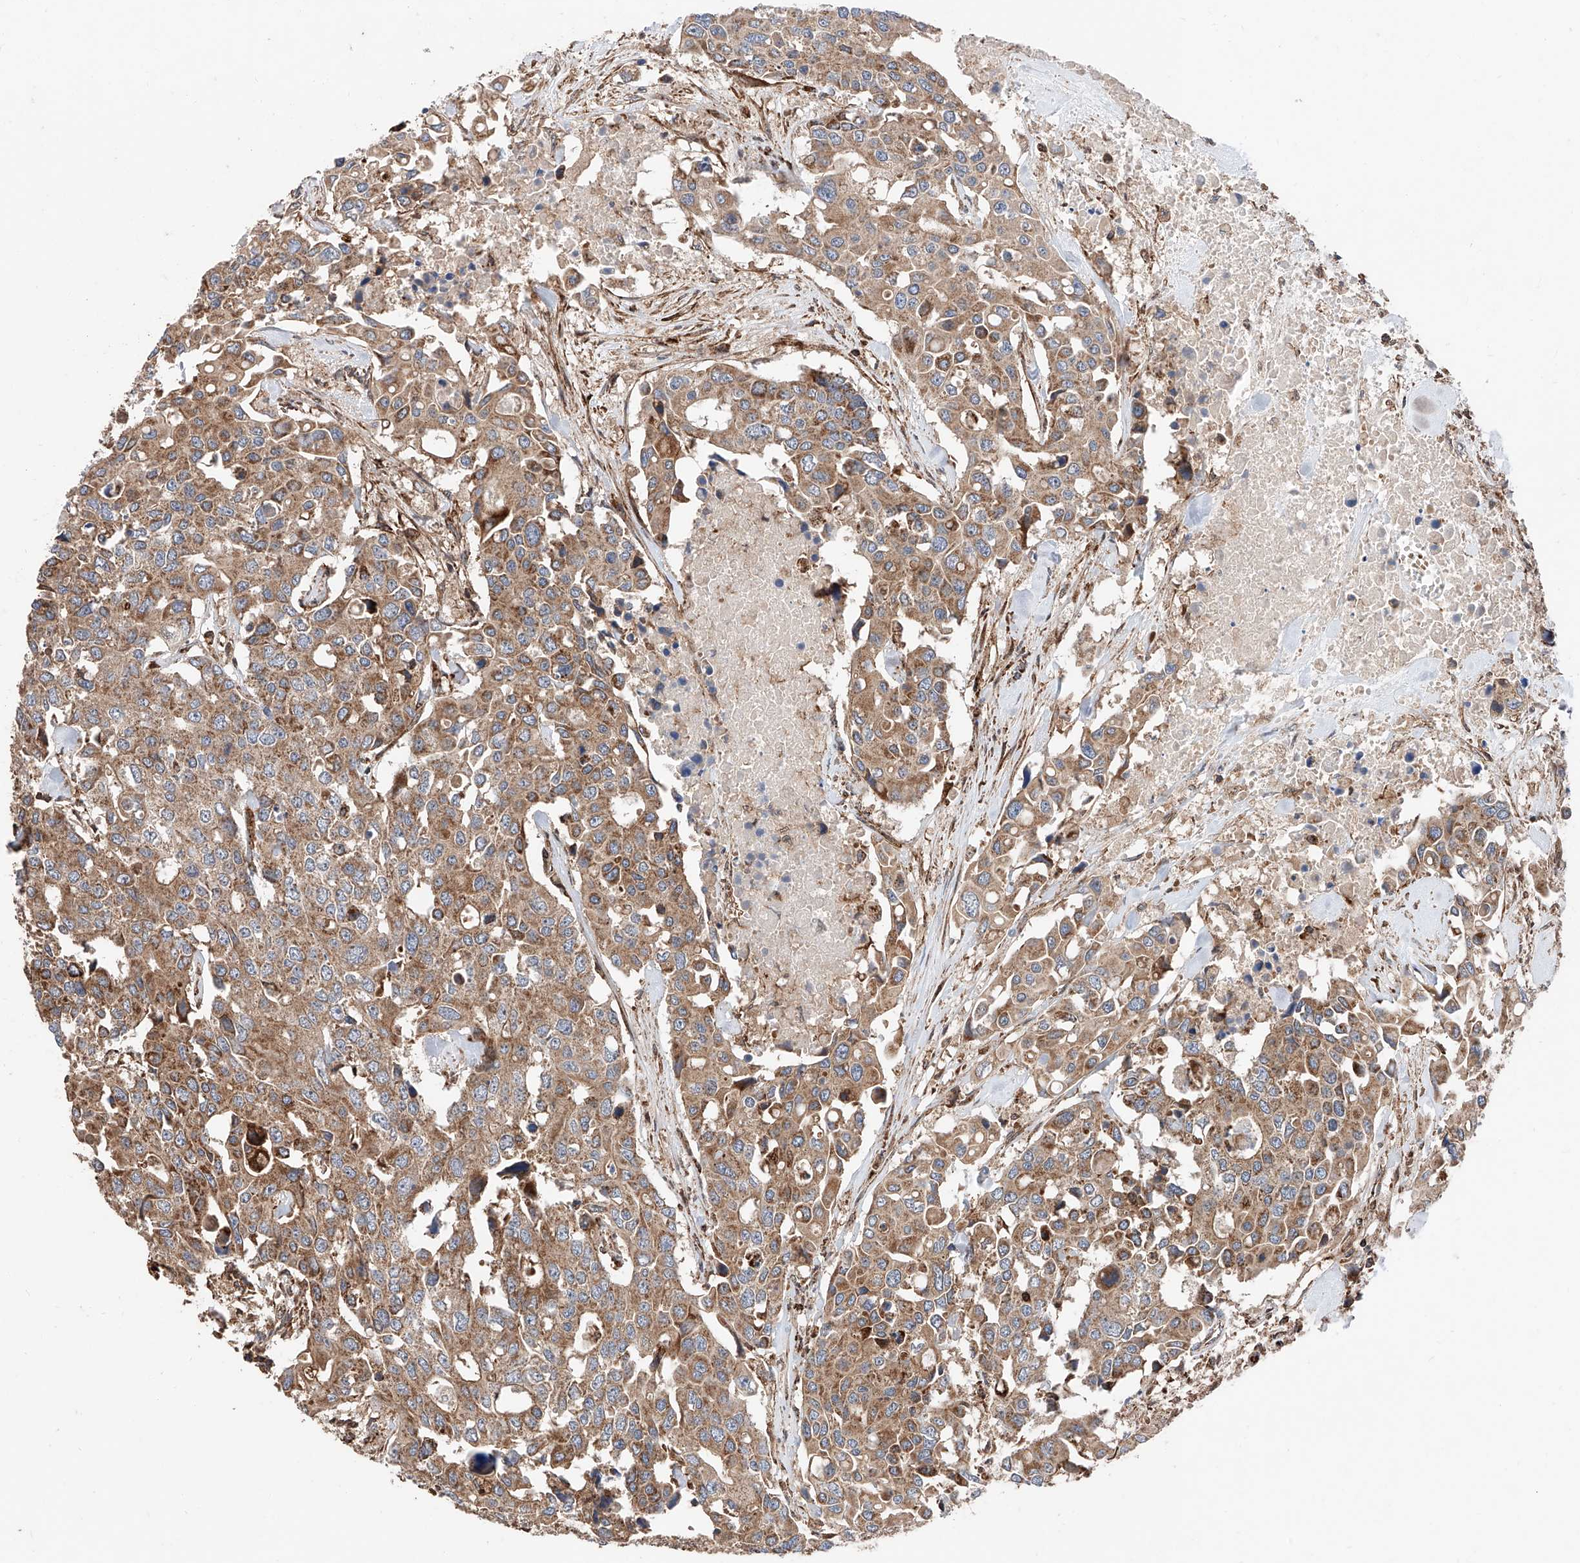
{"staining": {"intensity": "moderate", "quantity": ">75%", "location": "cytoplasmic/membranous"}, "tissue": "colorectal cancer", "cell_type": "Tumor cells", "image_type": "cancer", "snomed": [{"axis": "morphology", "description": "Adenocarcinoma, NOS"}, {"axis": "topography", "description": "Colon"}], "caption": "Immunohistochemical staining of human colorectal cancer demonstrates medium levels of moderate cytoplasmic/membranous protein staining in about >75% of tumor cells.", "gene": "PISD", "patient": {"sex": "male", "age": 77}}